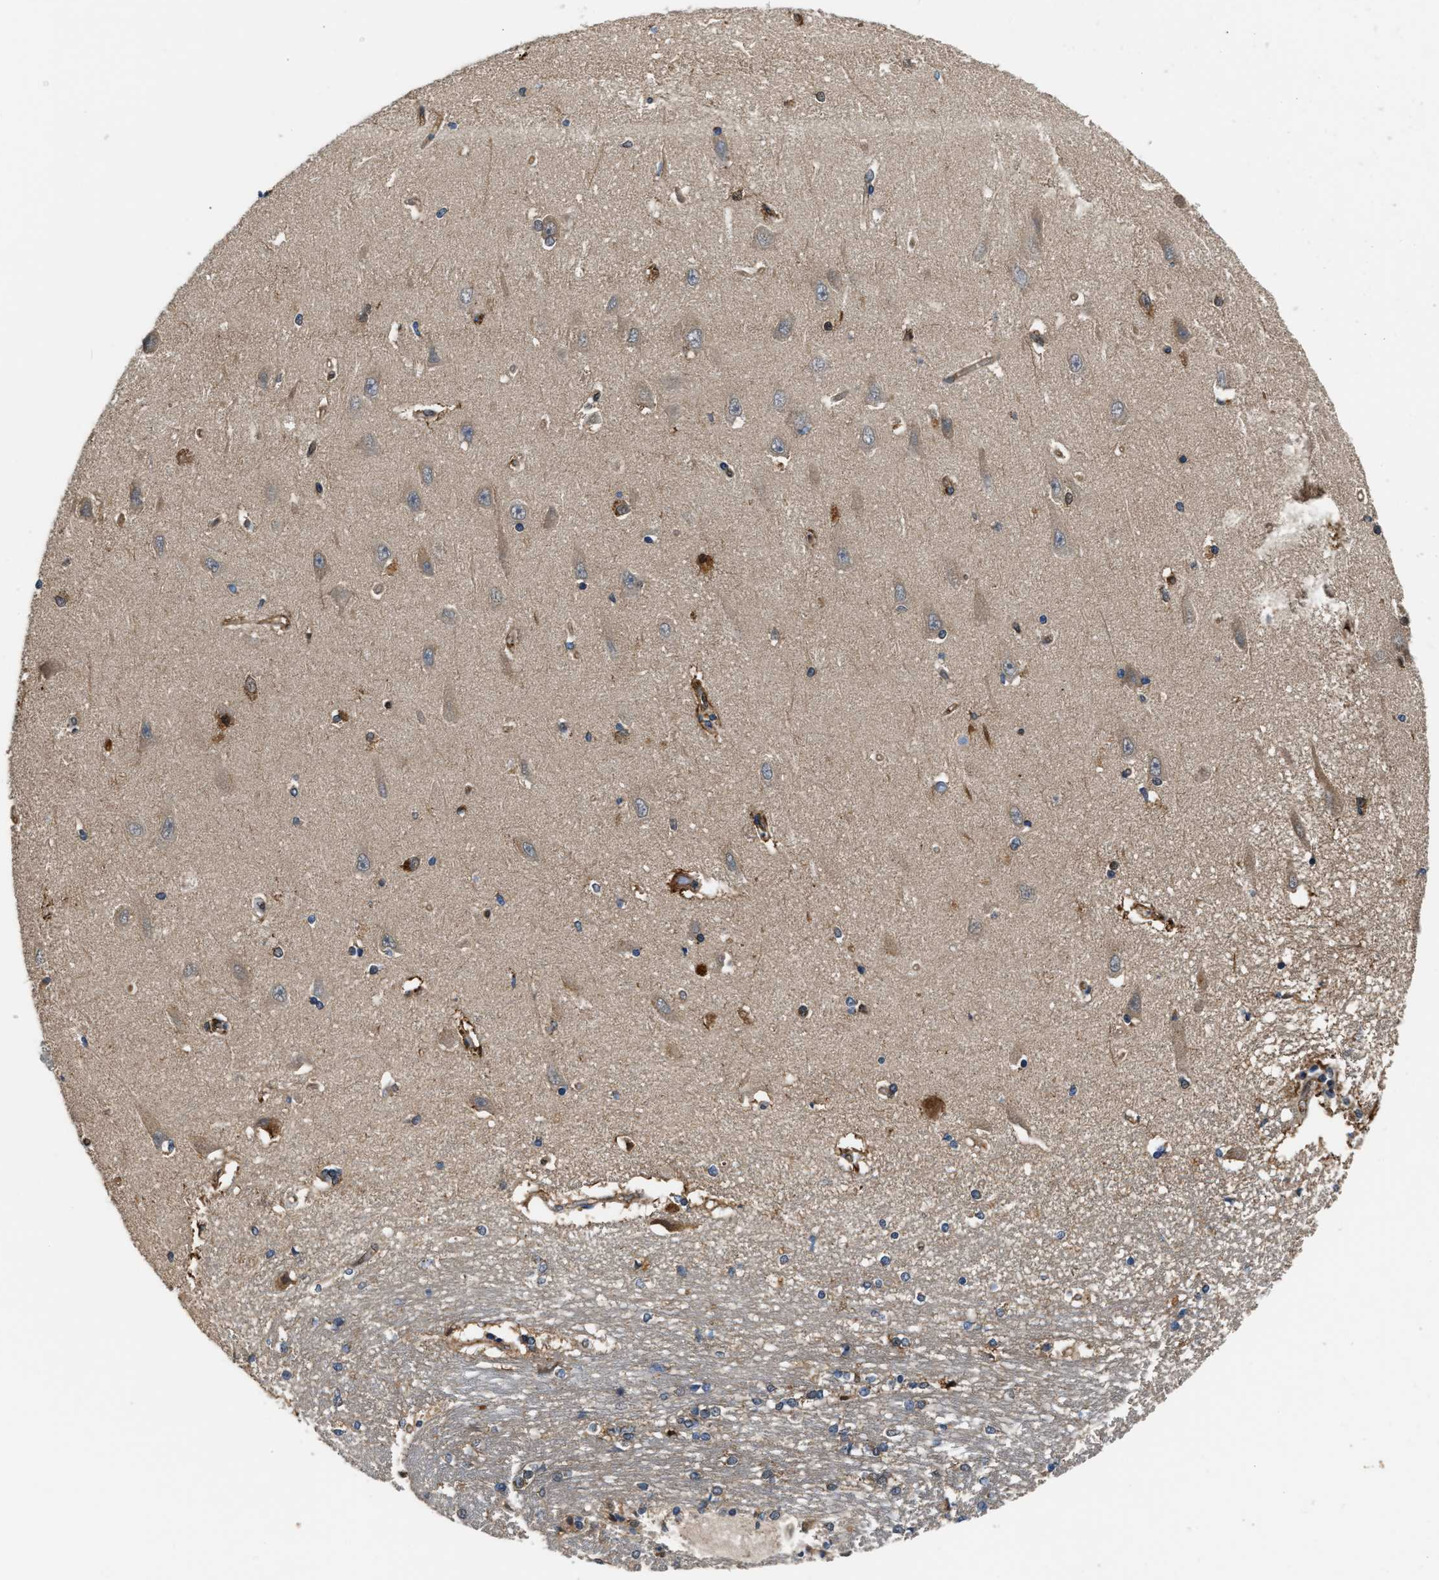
{"staining": {"intensity": "moderate", "quantity": "<25%", "location": "nuclear"}, "tissue": "hippocampus", "cell_type": "Glial cells", "image_type": "normal", "snomed": [{"axis": "morphology", "description": "Normal tissue, NOS"}, {"axis": "topography", "description": "Hippocampus"}], "caption": "Hippocampus was stained to show a protein in brown. There is low levels of moderate nuclear positivity in about <25% of glial cells.", "gene": "PPA1", "patient": {"sex": "male", "age": 45}}